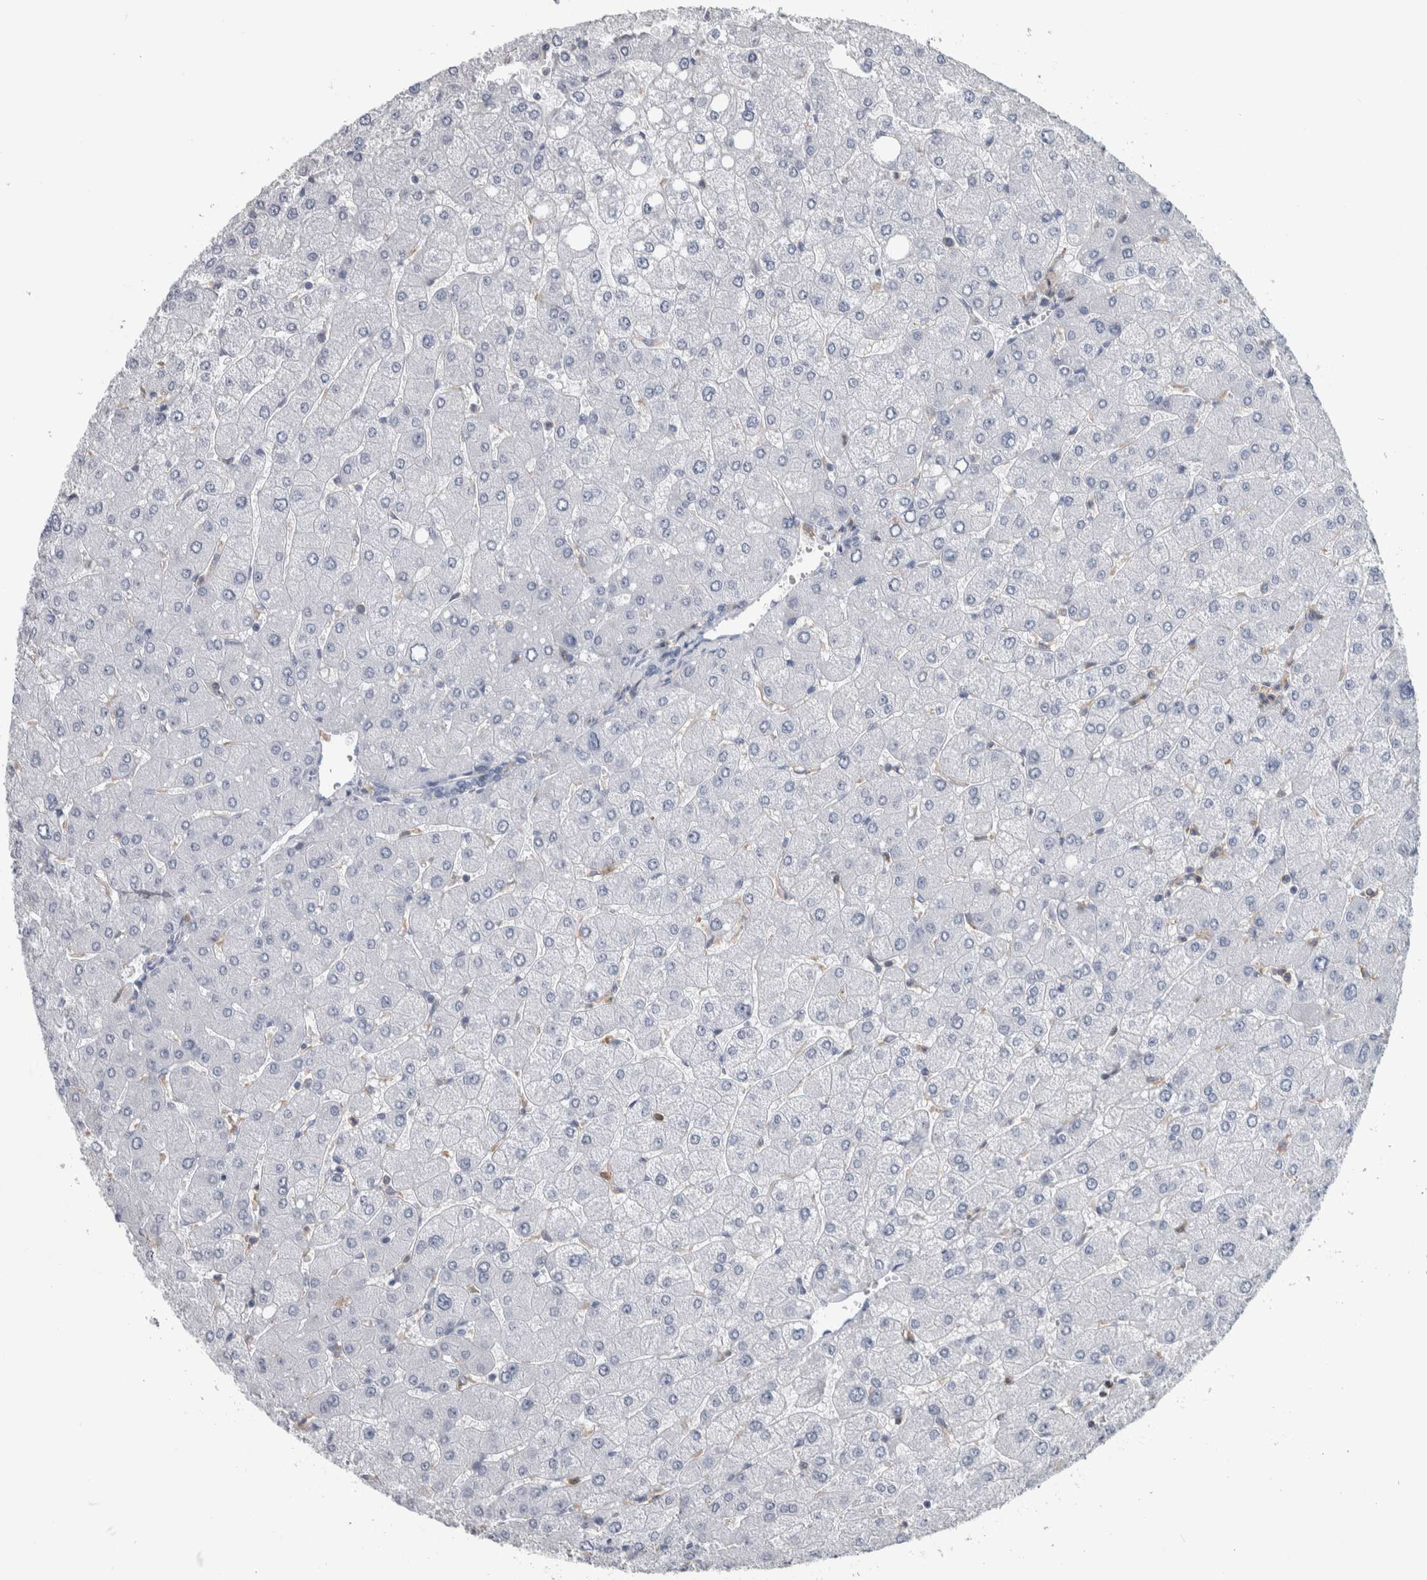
{"staining": {"intensity": "negative", "quantity": "none", "location": "none"}, "tissue": "liver", "cell_type": "Cholangiocytes", "image_type": "normal", "snomed": [{"axis": "morphology", "description": "Normal tissue, NOS"}, {"axis": "topography", "description": "Liver"}], "caption": "This is a histopathology image of immunohistochemistry staining of benign liver, which shows no expression in cholangiocytes.", "gene": "SKAP2", "patient": {"sex": "male", "age": 55}}